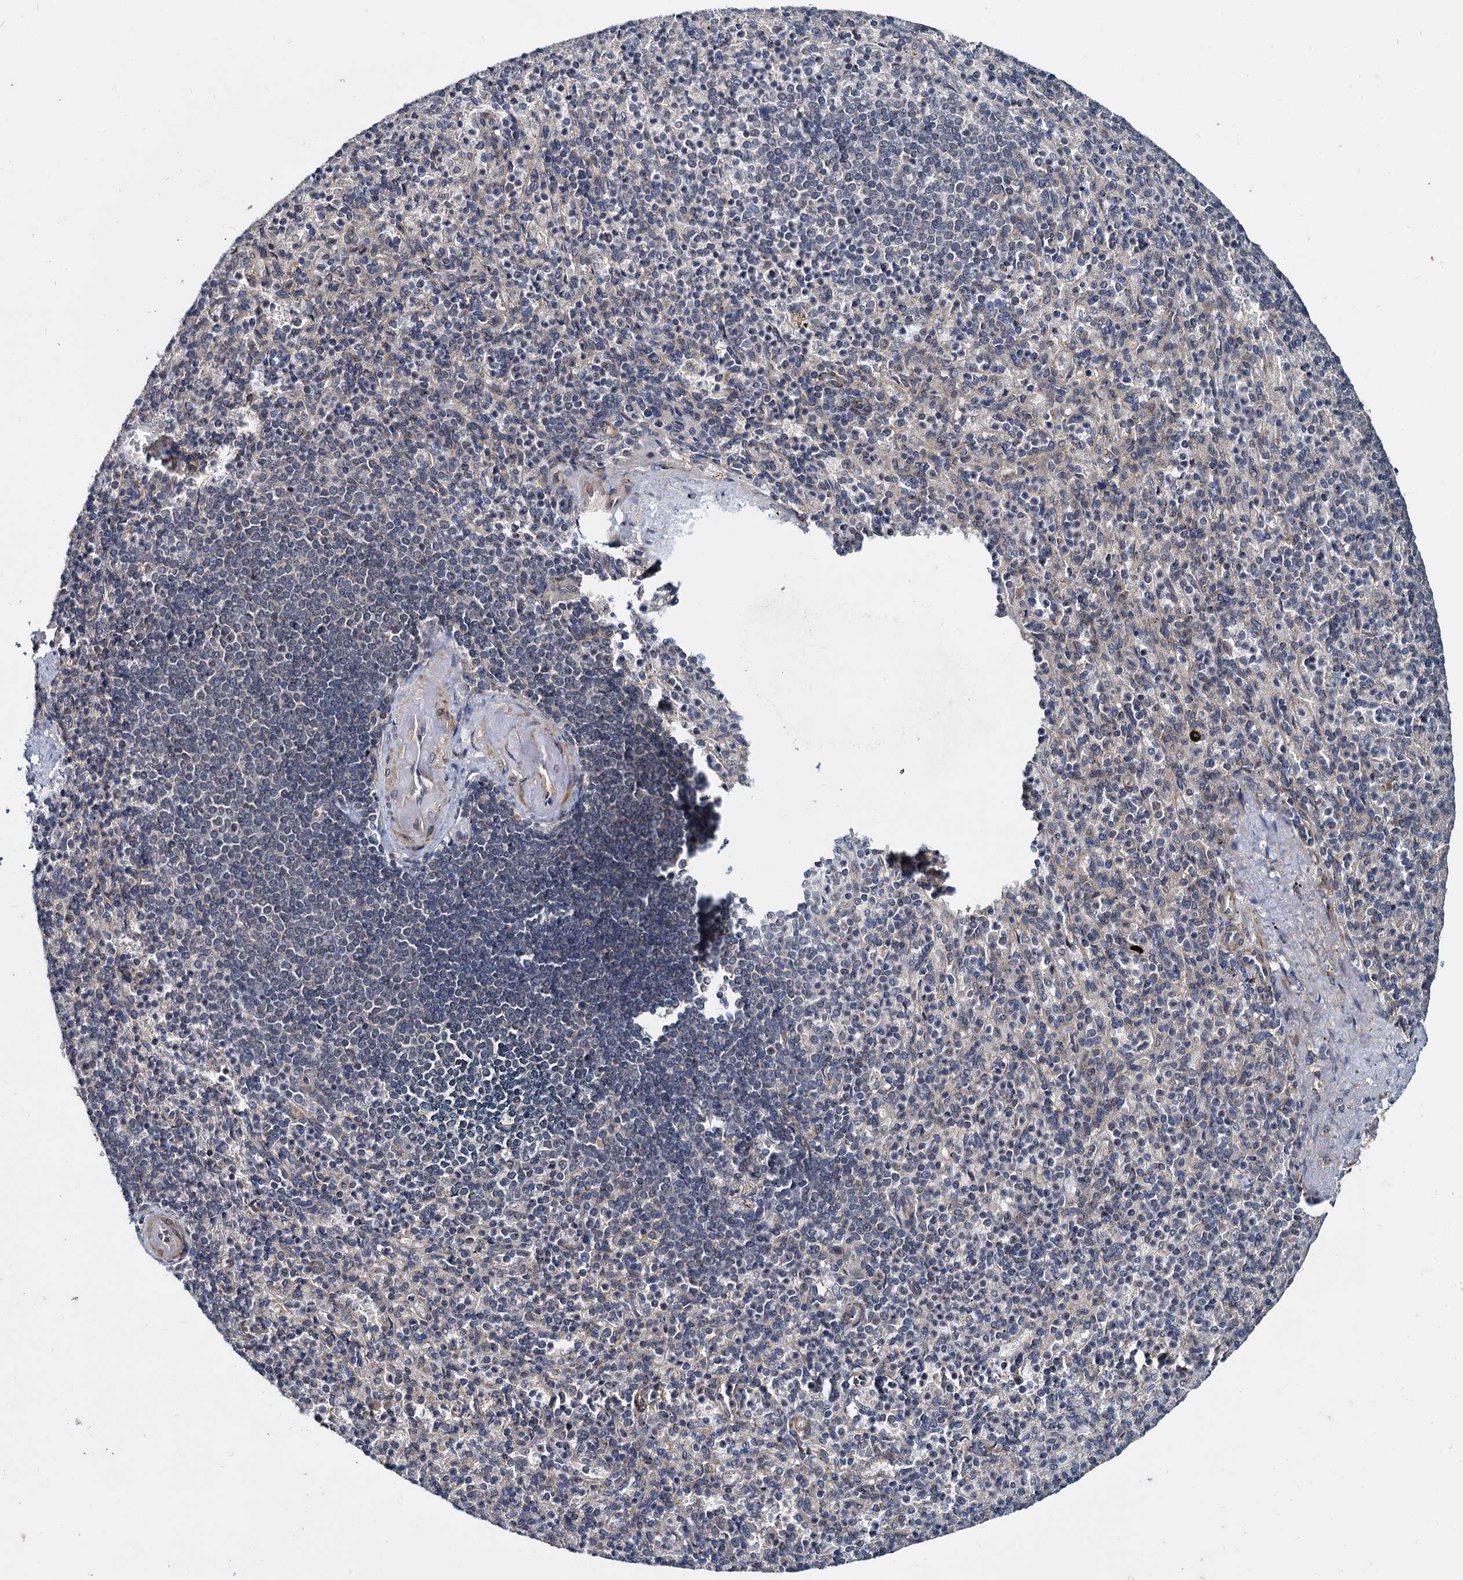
{"staining": {"intensity": "weak", "quantity": "<25%", "location": "cytoplasmic/membranous"}, "tissue": "spleen", "cell_type": "Cells in red pulp", "image_type": "normal", "snomed": [{"axis": "morphology", "description": "Normal tissue, NOS"}, {"axis": "topography", "description": "Spleen"}], "caption": "A photomicrograph of spleen stained for a protein reveals no brown staining in cells in red pulp. Nuclei are stained in blue.", "gene": "ARHGAP42", "patient": {"sex": "female", "age": 74}}